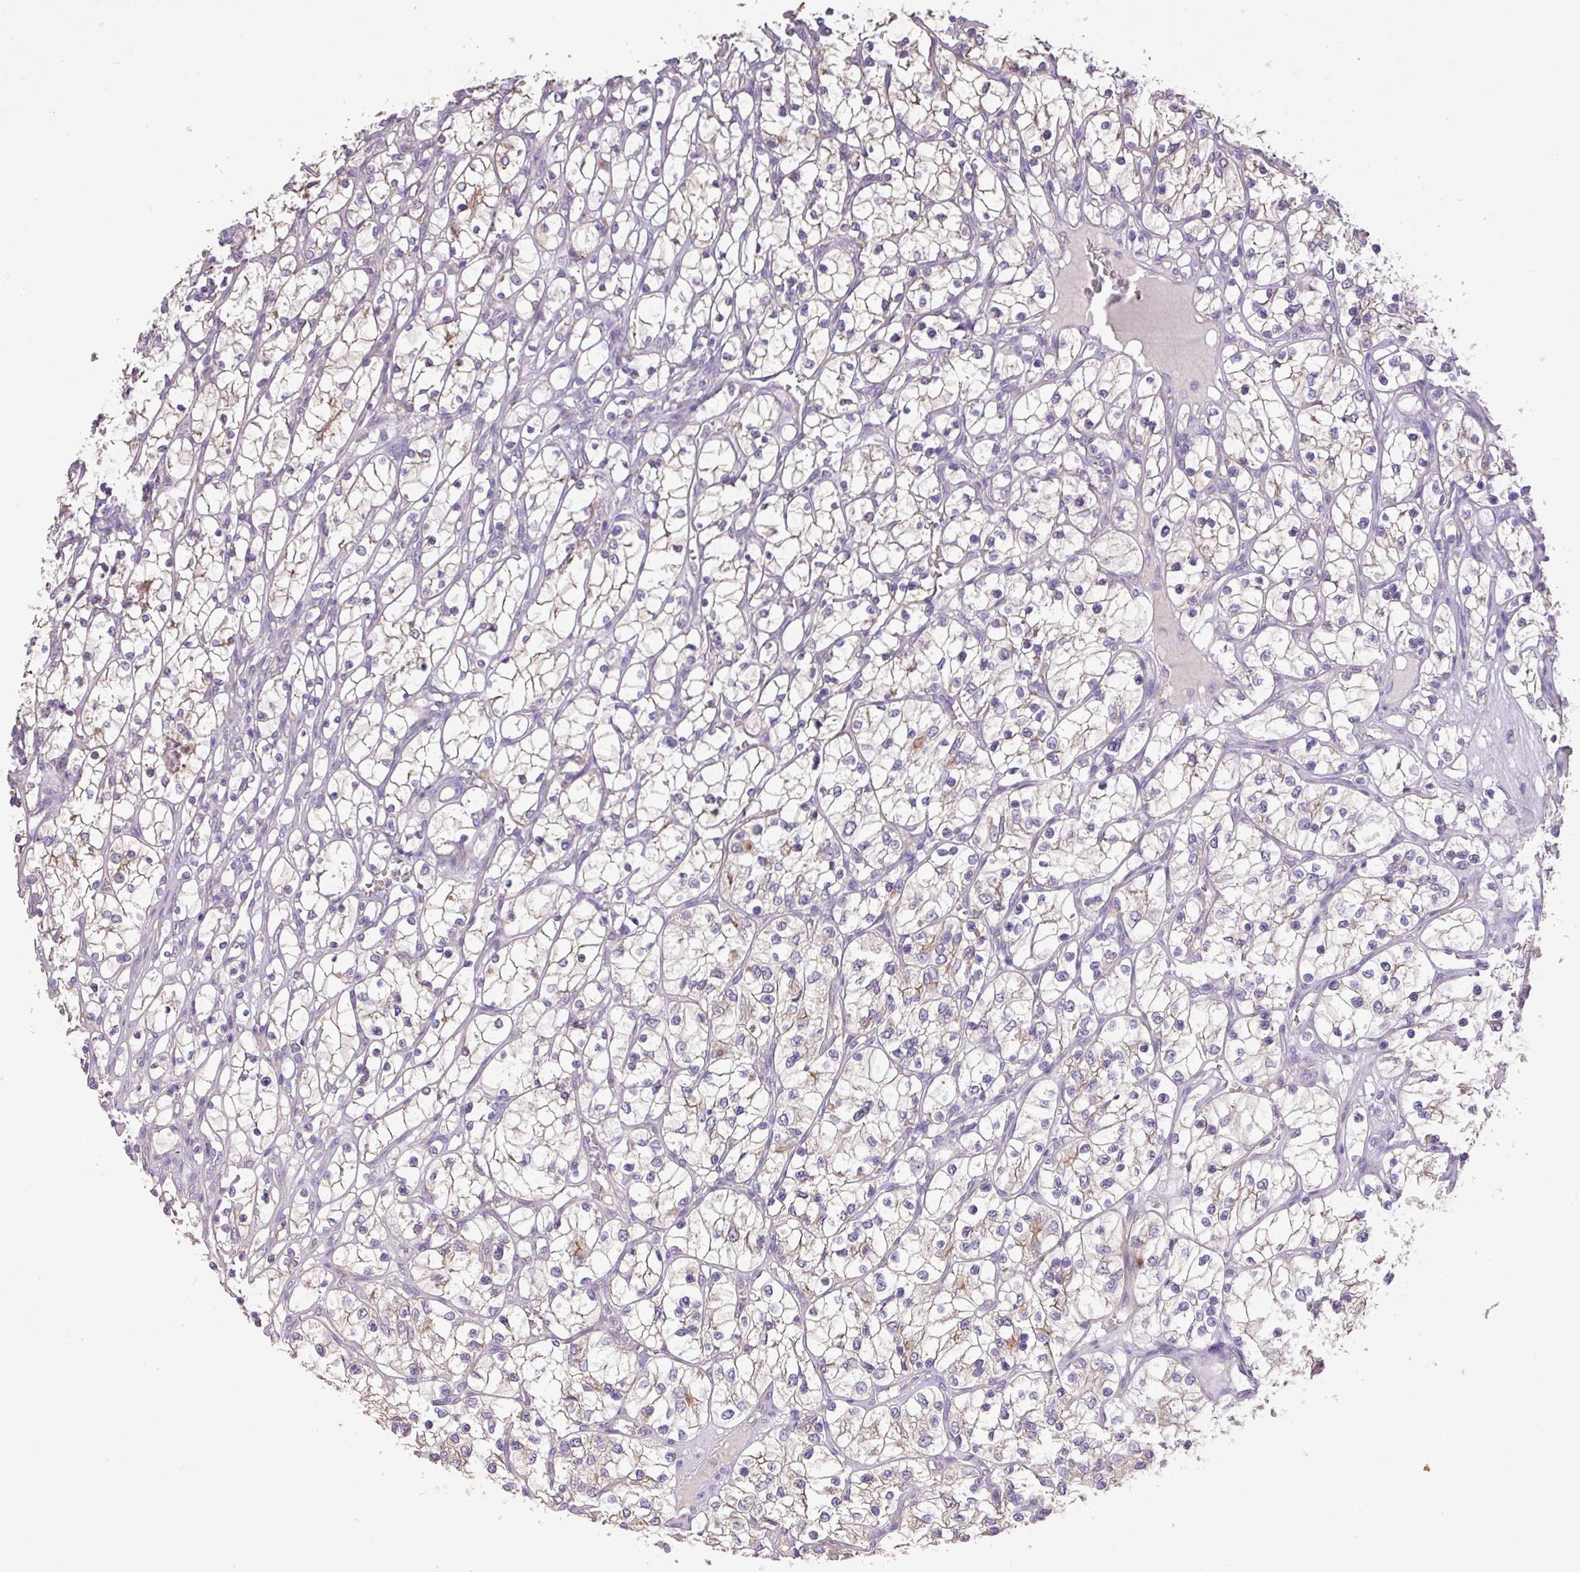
{"staining": {"intensity": "weak", "quantity": "25%-75%", "location": "cytoplasmic/membranous"}, "tissue": "renal cancer", "cell_type": "Tumor cells", "image_type": "cancer", "snomed": [{"axis": "morphology", "description": "Adenocarcinoma, NOS"}, {"axis": "topography", "description": "Kidney"}], "caption": "The micrograph shows a brown stain indicating the presence of a protein in the cytoplasmic/membranous of tumor cells in adenocarcinoma (renal).", "gene": "PRADC1", "patient": {"sex": "female", "age": 69}}